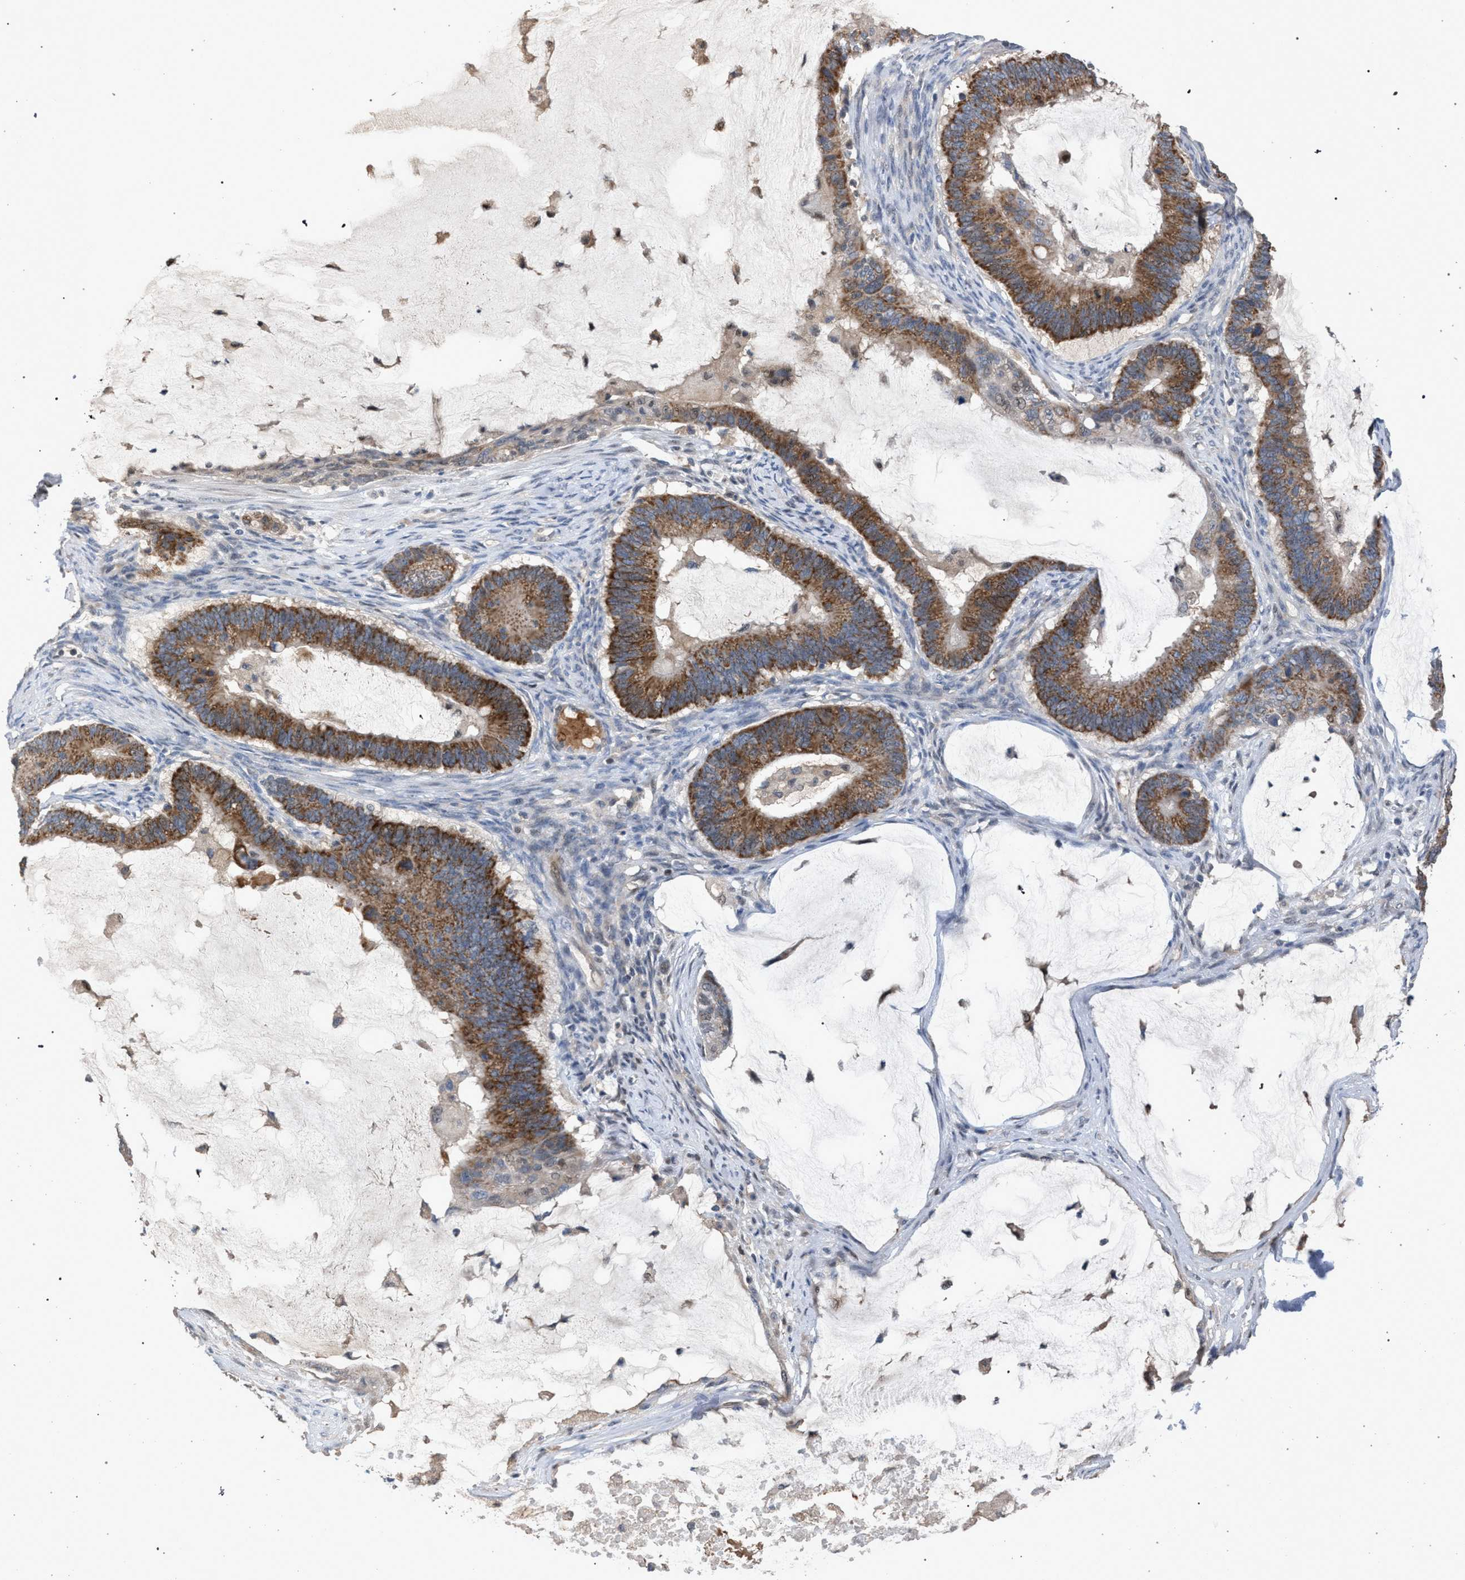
{"staining": {"intensity": "moderate", "quantity": "25%-75%", "location": "cytoplasmic/membranous"}, "tissue": "ovarian cancer", "cell_type": "Tumor cells", "image_type": "cancer", "snomed": [{"axis": "morphology", "description": "Cystadenocarcinoma, mucinous, NOS"}, {"axis": "topography", "description": "Ovary"}], "caption": "Immunohistochemical staining of ovarian cancer reveals moderate cytoplasmic/membranous protein positivity in about 25%-75% of tumor cells.", "gene": "TECPR1", "patient": {"sex": "female", "age": 61}}